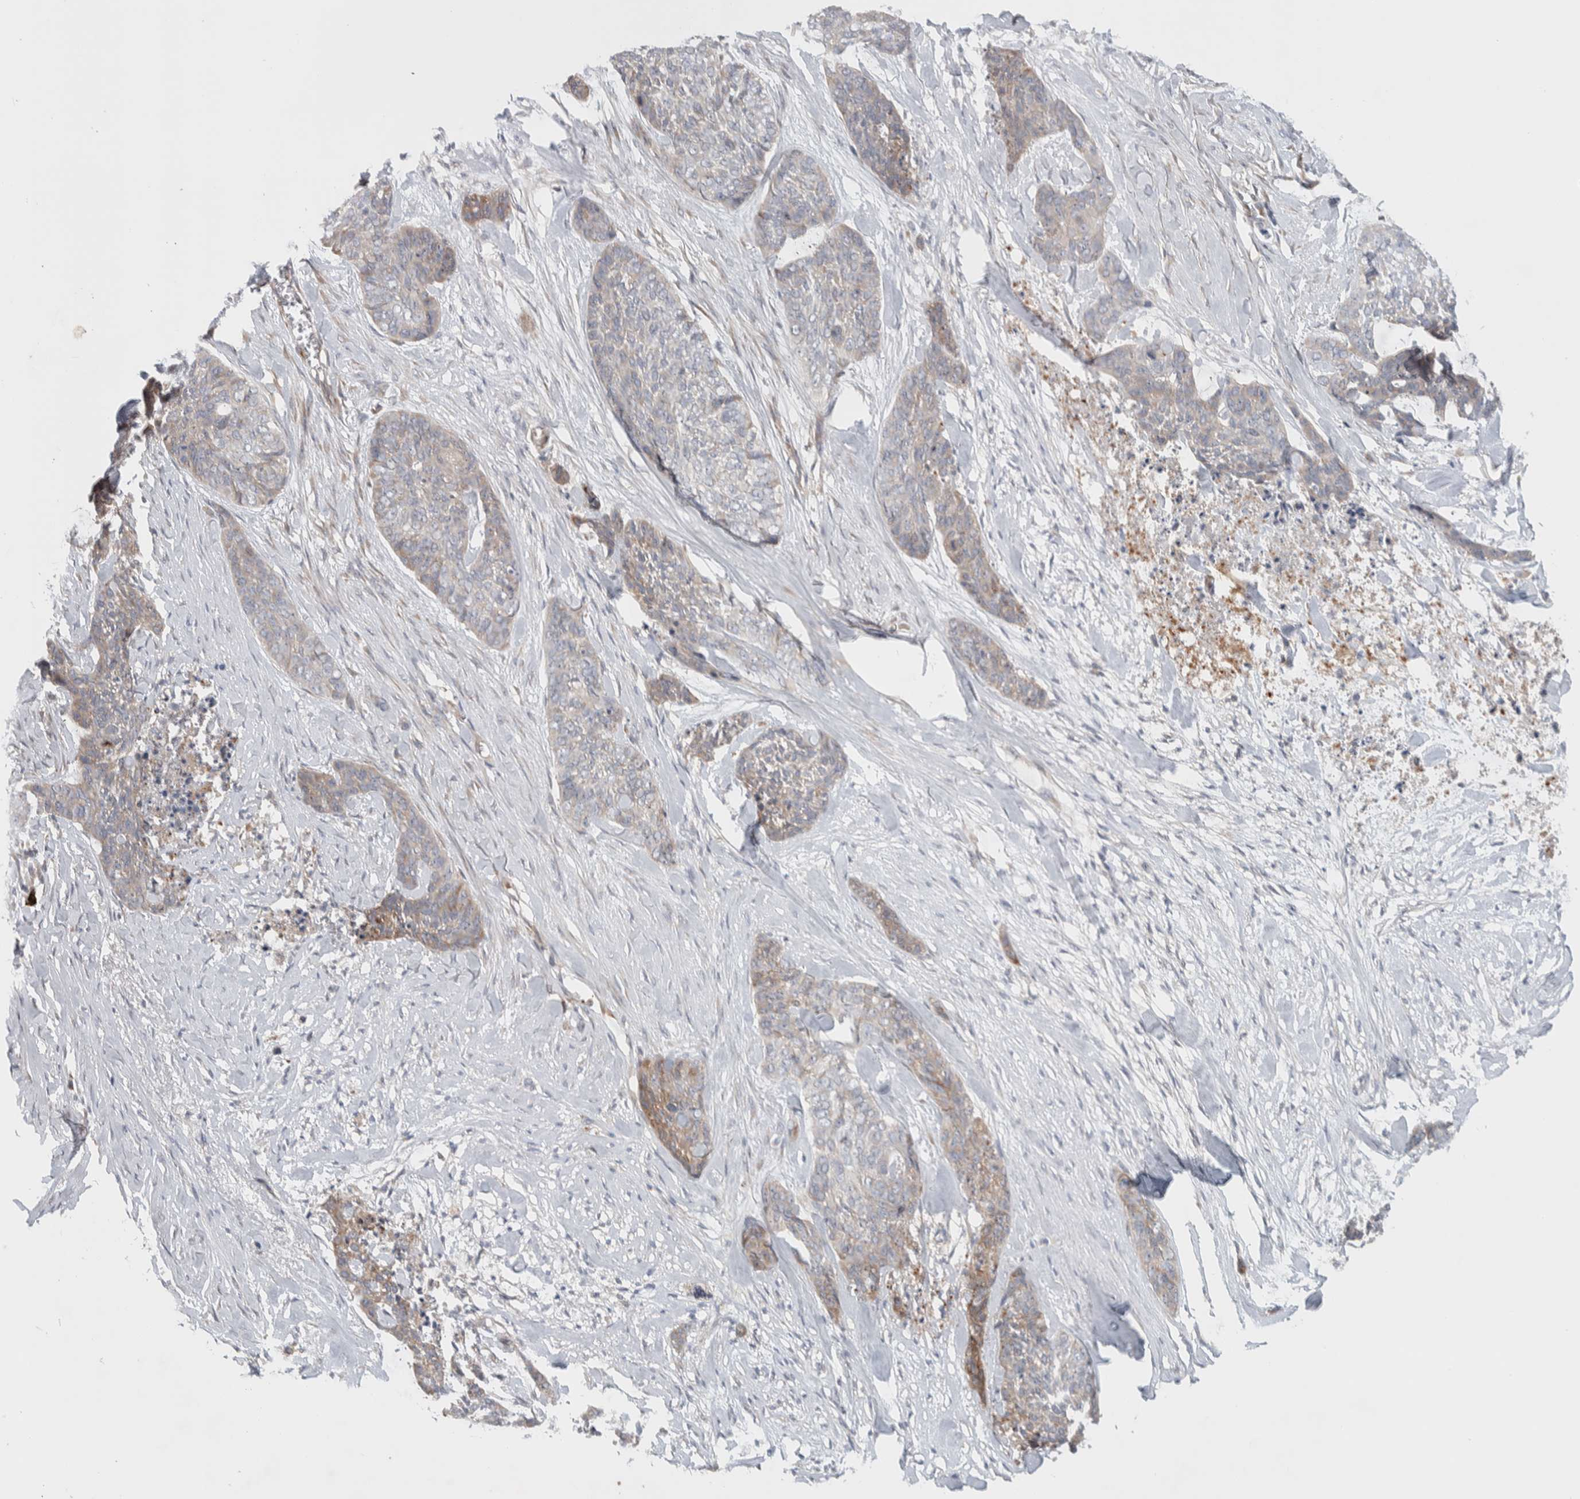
{"staining": {"intensity": "weak", "quantity": "<25%", "location": "cytoplasmic/membranous"}, "tissue": "skin cancer", "cell_type": "Tumor cells", "image_type": "cancer", "snomed": [{"axis": "morphology", "description": "Basal cell carcinoma"}, {"axis": "topography", "description": "Skin"}], "caption": "Photomicrograph shows no significant protein positivity in tumor cells of skin basal cell carcinoma. (Immunohistochemistry (ihc), brightfield microscopy, high magnification).", "gene": "ADCY8", "patient": {"sex": "female", "age": 64}}